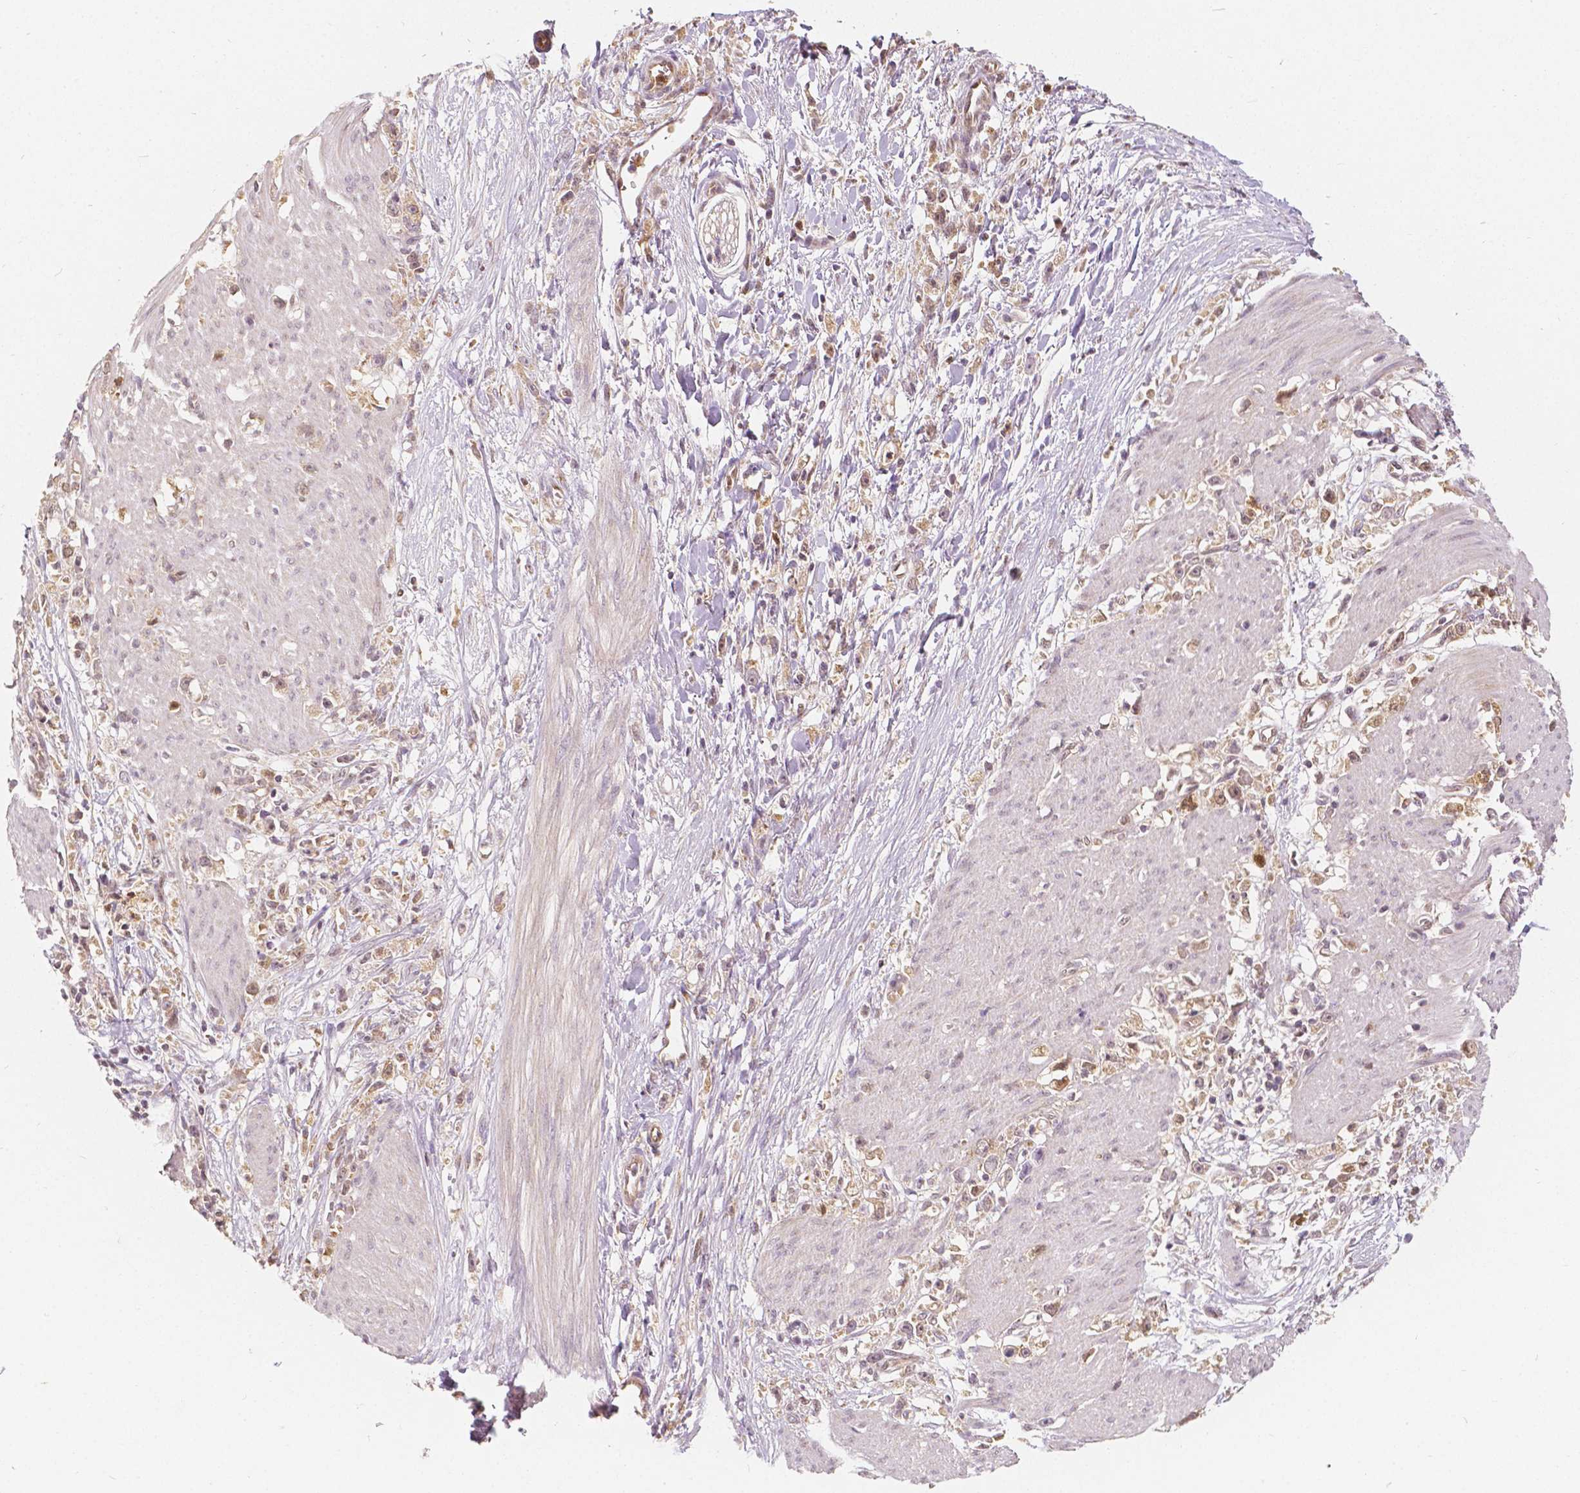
{"staining": {"intensity": "moderate", "quantity": ">75%", "location": "cytoplasmic/membranous,nuclear"}, "tissue": "stomach cancer", "cell_type": "Tumor cells", "image_type": "cancer", "snomed": [{"axis": "morphology", "description": "Adenocarcinoma, NOS"}, {"axis": "topography", "description": "Stomach"}], "caption": "Protein analysis of adenocarcinoma (stomach) tissue reveals moderate cytoplasmic/membranous and nuclear positivity in approximately >75% of tumor cells.", "gene": "NAPRT", "patient": {"sex": "female", "age": 59}}